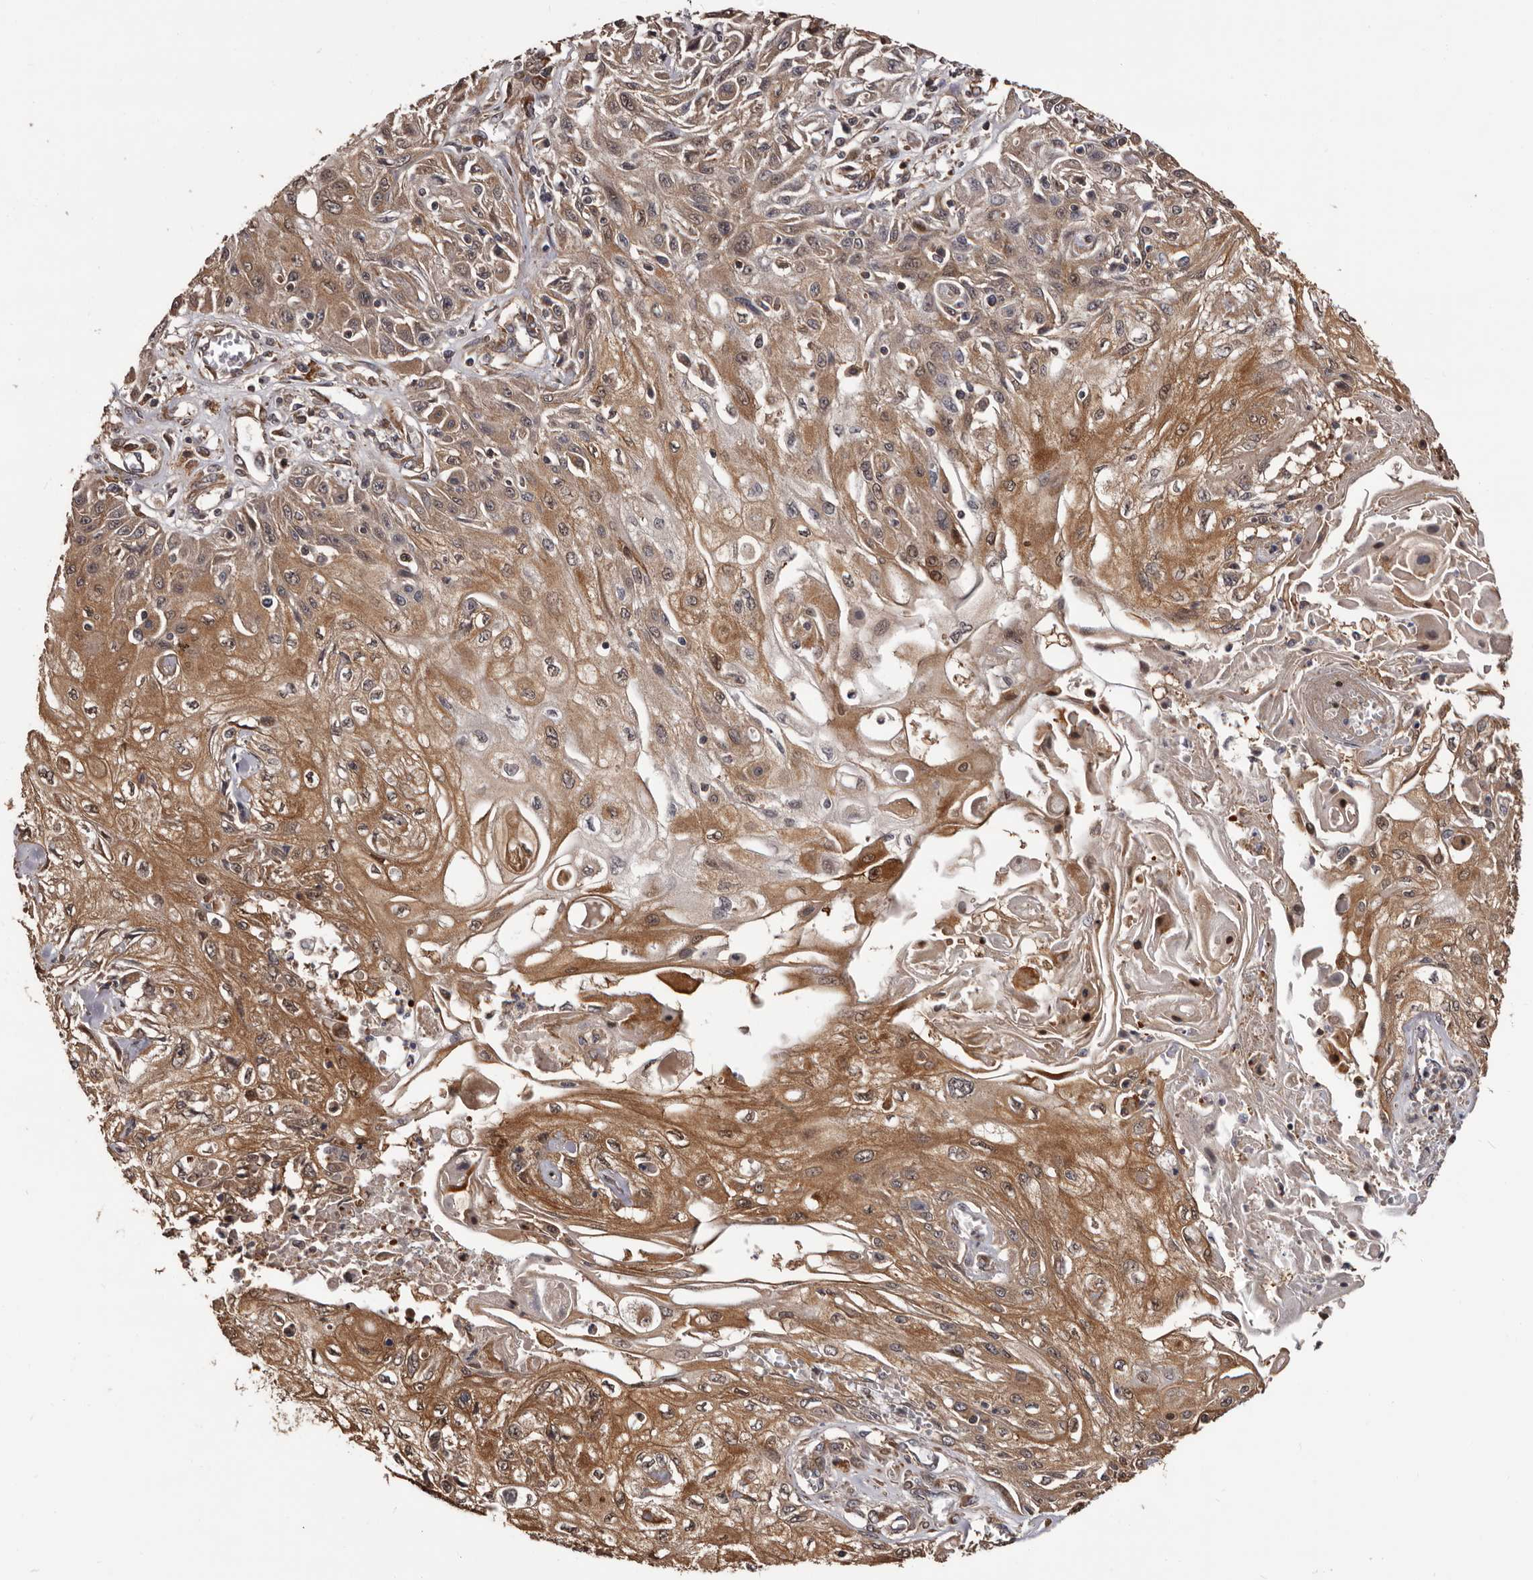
{"staining": {"intensity": "moderate", "quantity": ">75%", "location": "cytoplasmic/membranous"}, "tissue": "skin cancer", "cell_type": "Tumor cells", "image_type": "cancer", "snomed": [{"axis": "morphology", "description": "Squamous cell carcinoma, NOS"}, {"axis": "morphology", "description": "Squamous cell carcinoma, metastatic, NOS"}, {"axis": "topography", "description": "Skin"}, {"axis": "topography", "description": "Lymph node"}], "caption": "IHC staining of skin metastatic squamous cell carcinoma, which shows medium levels of moderate cytoplasmic/membranous expression in approximately >75% of tumor cells indicating moderate cytoplasmic/membranous protein positivity. The staining was performed using DAB (brown) for protein detection and nuclei were counterstained in hematoxylin (blue).", "gene": "ADAMTS2", "patient": {"sex": "male", "age": 75}}